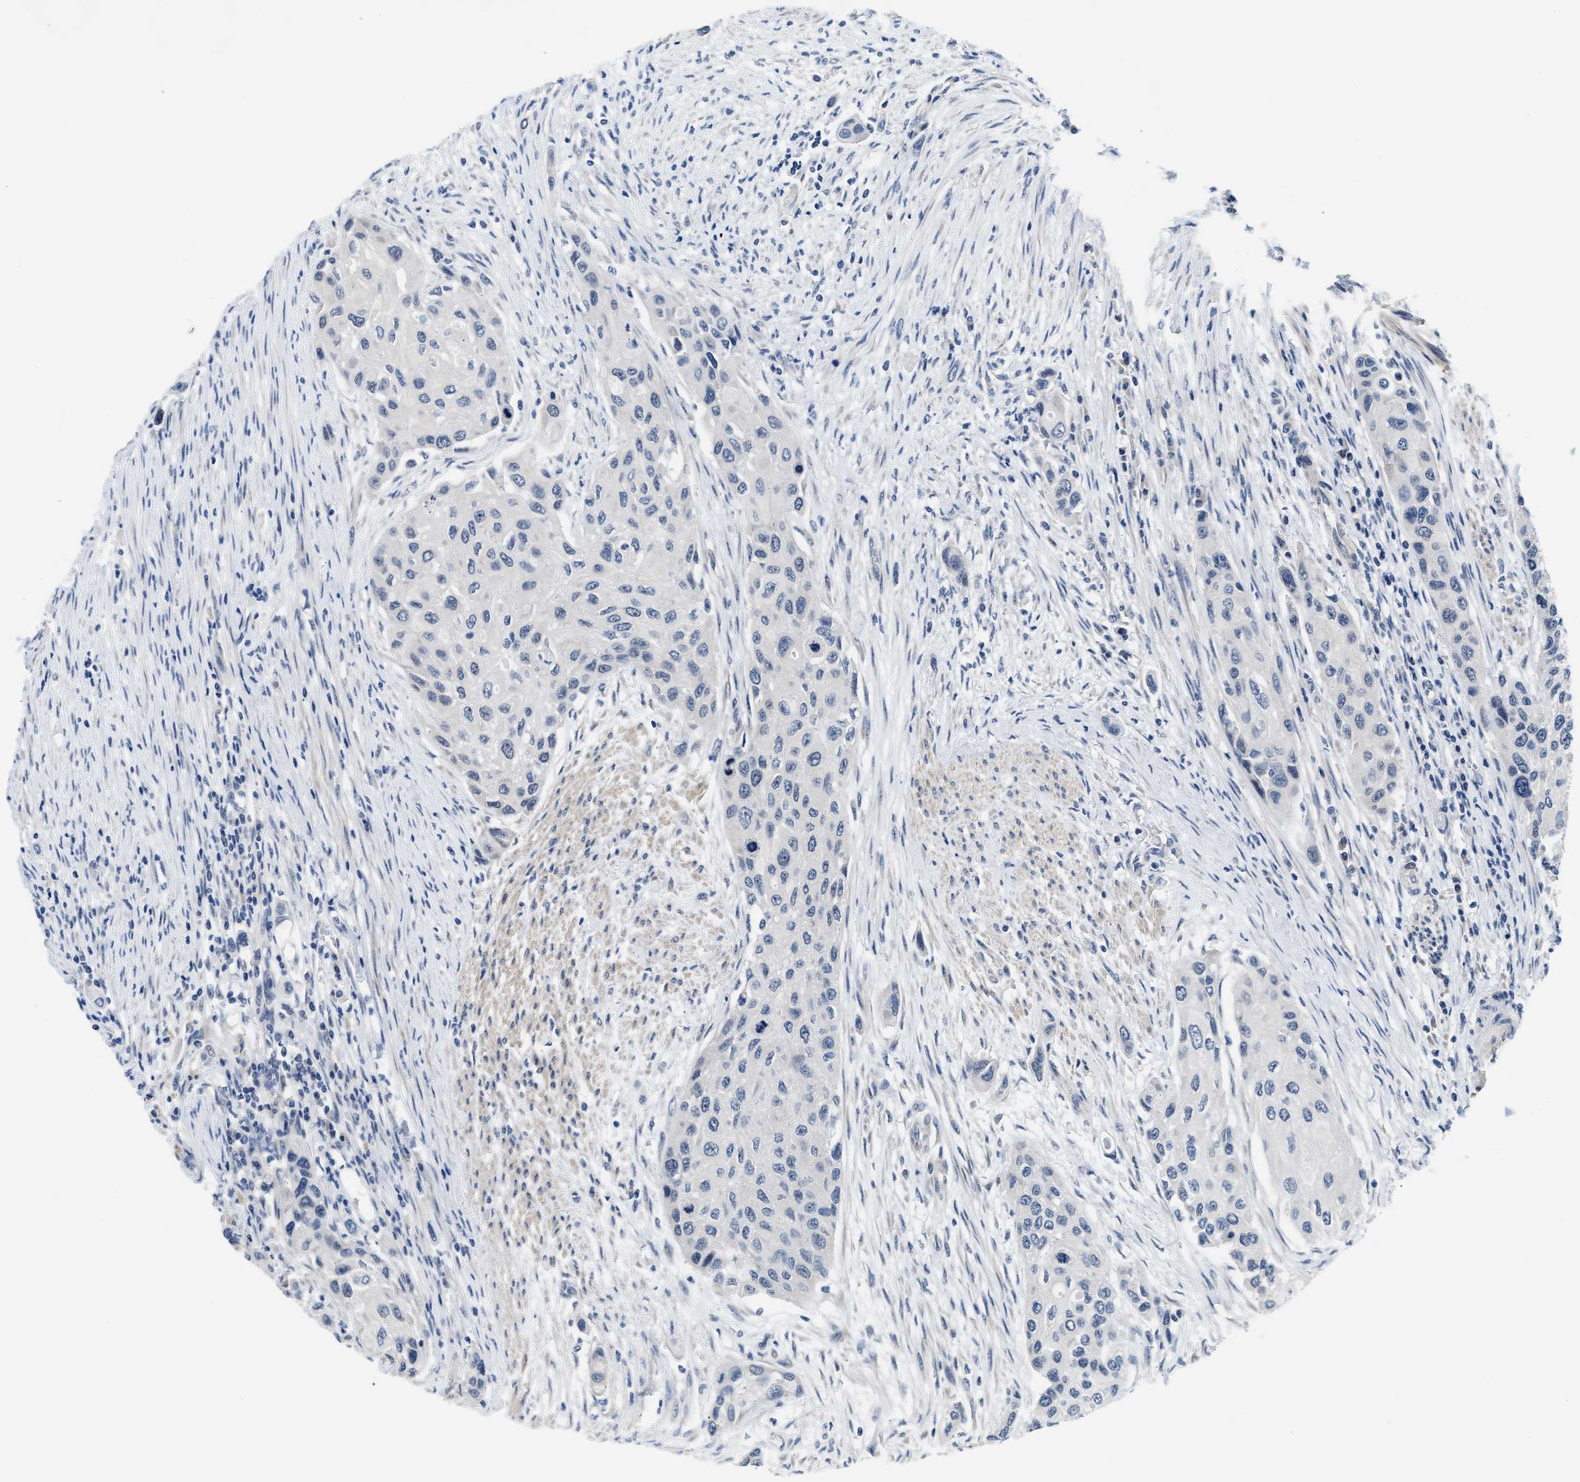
{"staining": {"intensity": "negative", "quantity": "none", "location": "none"}, "tissue": "urothelial cancer", "cell_type": "Tumor cells", "image_type": "cancer", "snomed": [{"axis": "morphology", "description": "Urothelial carcinoma, High grade"}, {"axis": "topography", "description": "Urinary bladder"}], "caption": "Tumor cells show no significant staining in high-grade urothelial carcinoma.", "gene": "CLGN", "patient": {"sex": "female", "age": 56}}